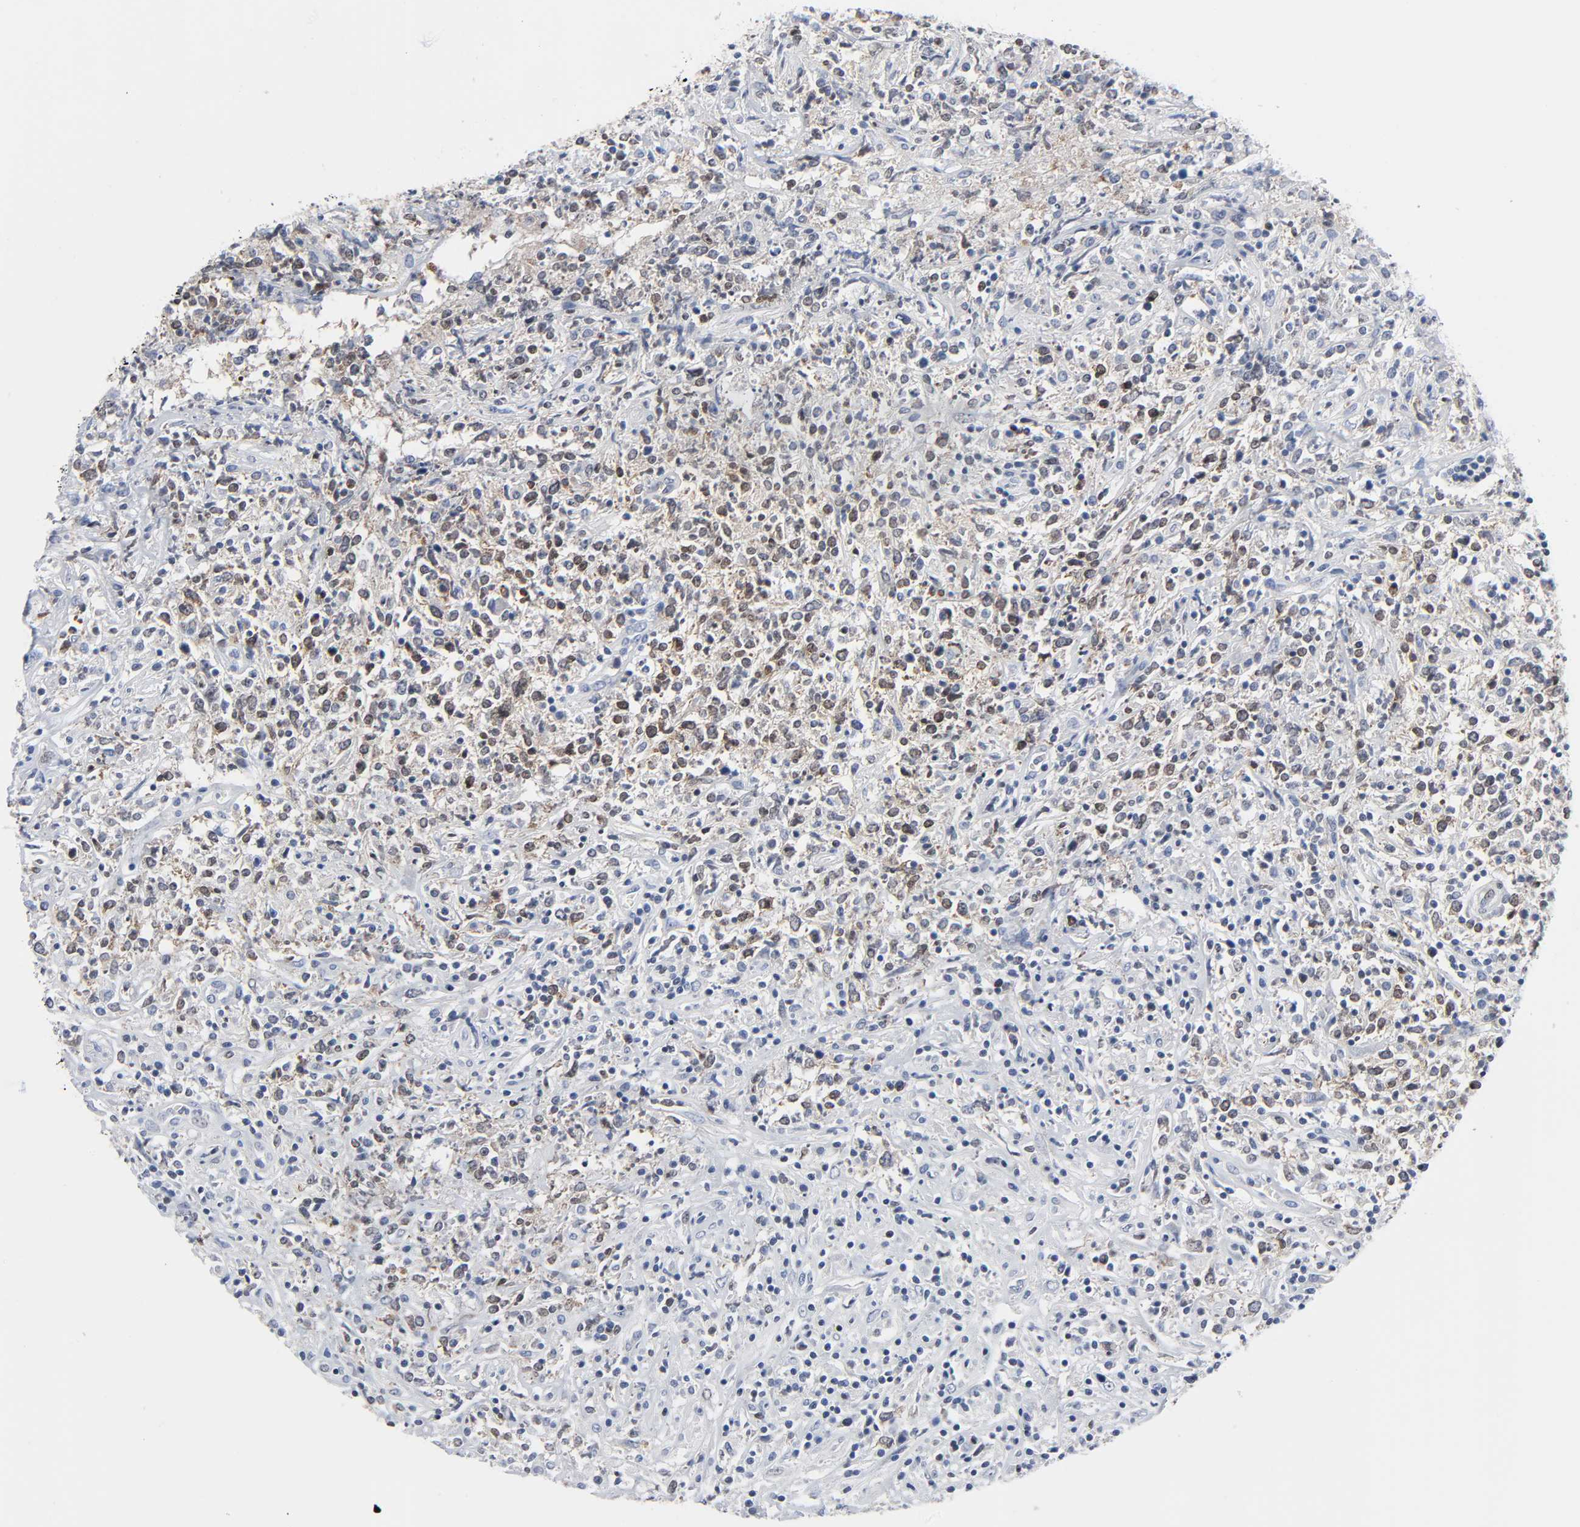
{"staining": {"intensity": "moderate", "quantity": "<25%", "location": "cytoplasmic/membranous,nuclear"}, "tissue": "lymphoma", "cell_type": "Tumor cells", "image_type": "cancer", "snomed": [{"axis": "morphology", "description": "Malignant lymphoma, non-Hodgkin's type, High grade"}, {"axis": "topography", "description": "Lymph node"}], "caption": "Immunohistochemistry (IHC) of human lymphoma exhibits low levels of moderate cytoplasmic/membranous and nuclear expression in about <25% of tumor cells.", "gene": "WEE1", "patient": {"sex": "female", "age": 84}}